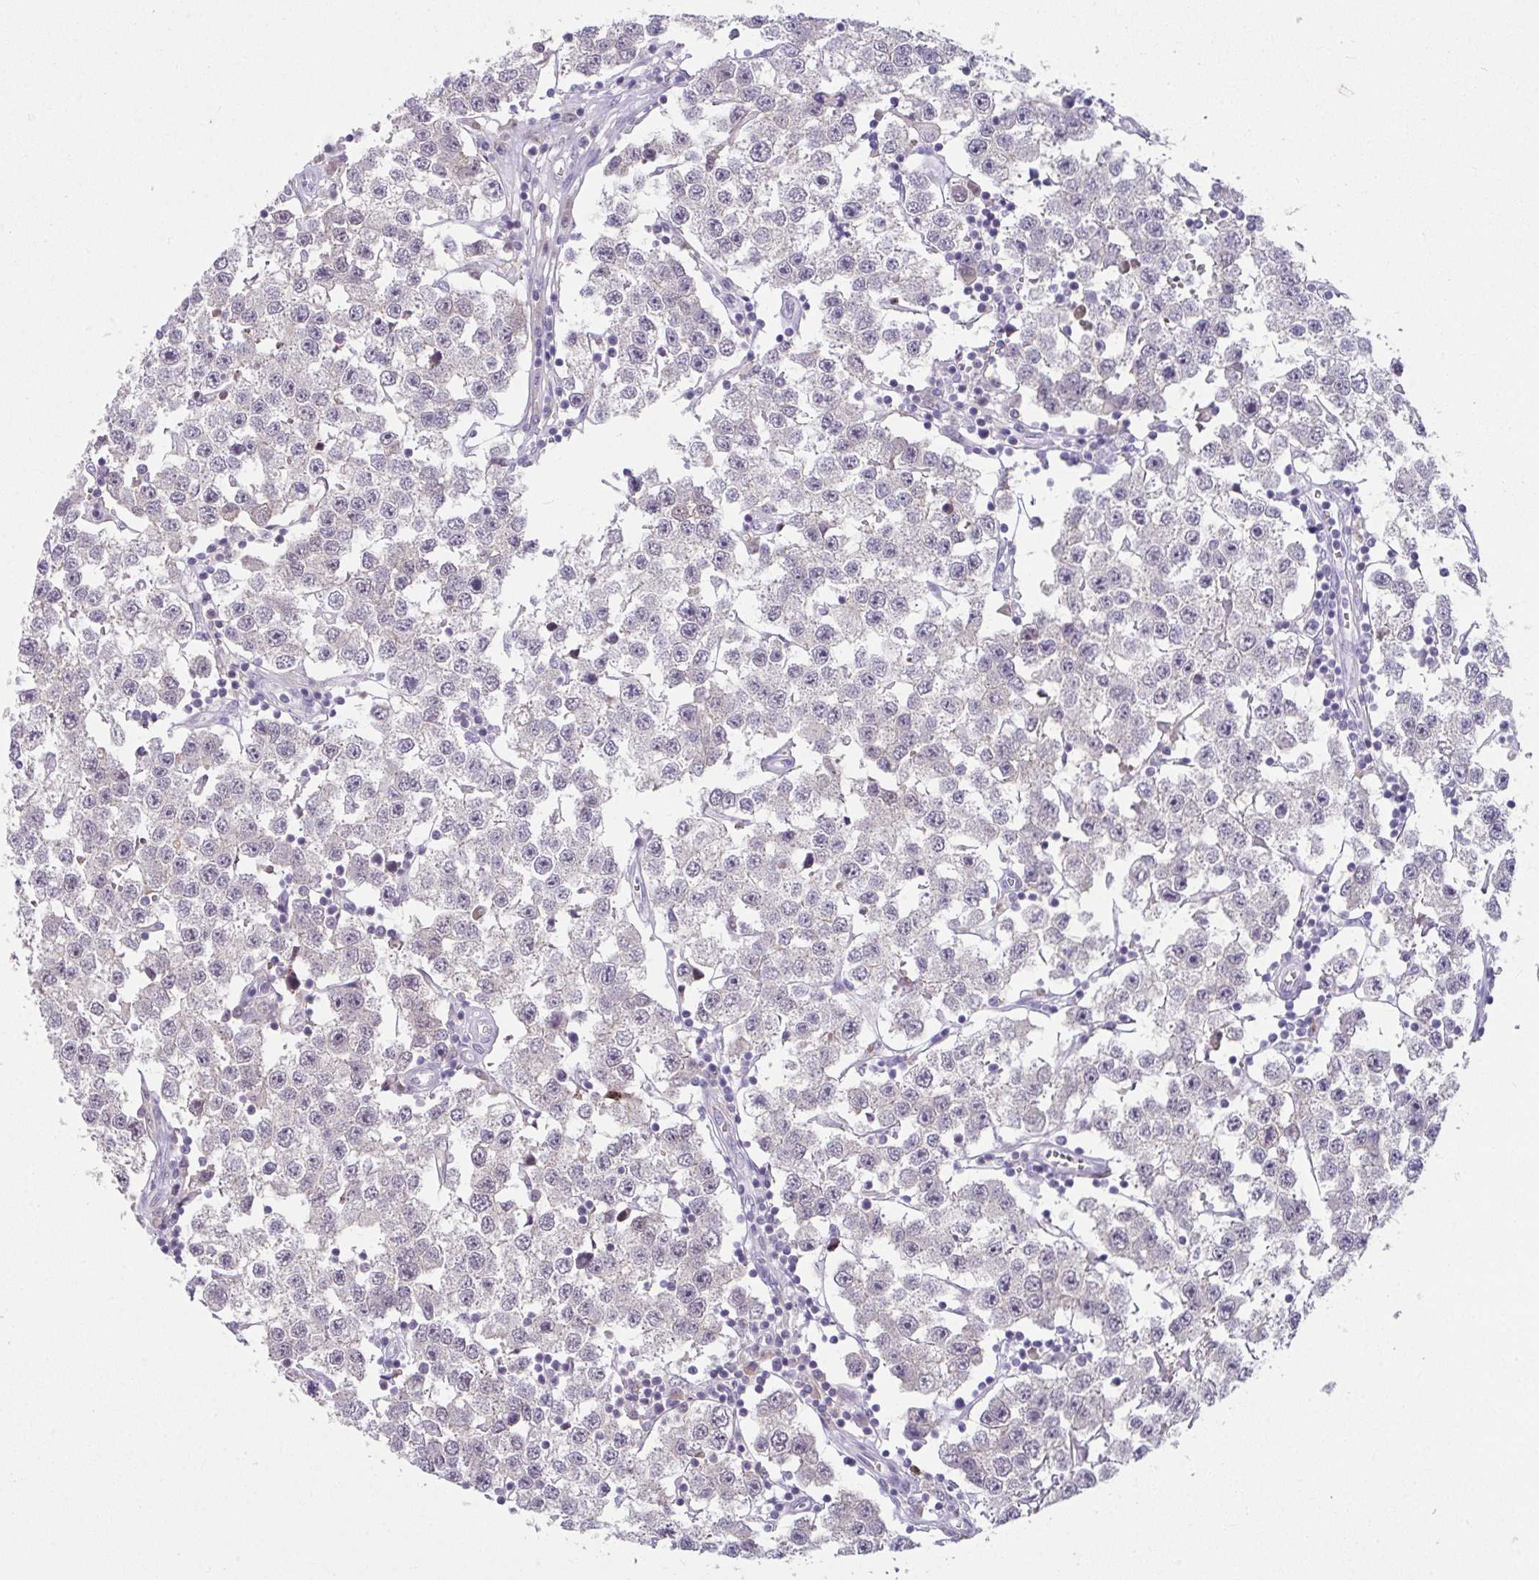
{"staining": {"intensity": "negative", "quantity": "none", "location": "none"}, "tissue": "testis cancer", "cell_type": "Tumor cells", "image_type": "cancer", "snomed": [{"axis": "morphology", "description": "Seminoma, NOS"}, {"axis": "topography", "description": "Testis"}], "caption": "This is a photomicrograph of IHC staining of testis cancer, which shows no expression in tumor cells. (DAB (3,3'-diaminobenzidine) immunohistochemistry (IHC) visualized using brightfield microscopy, high magnification).", "gene": "GLTPD2", "patient": {"sex": "male", "age": 34}}